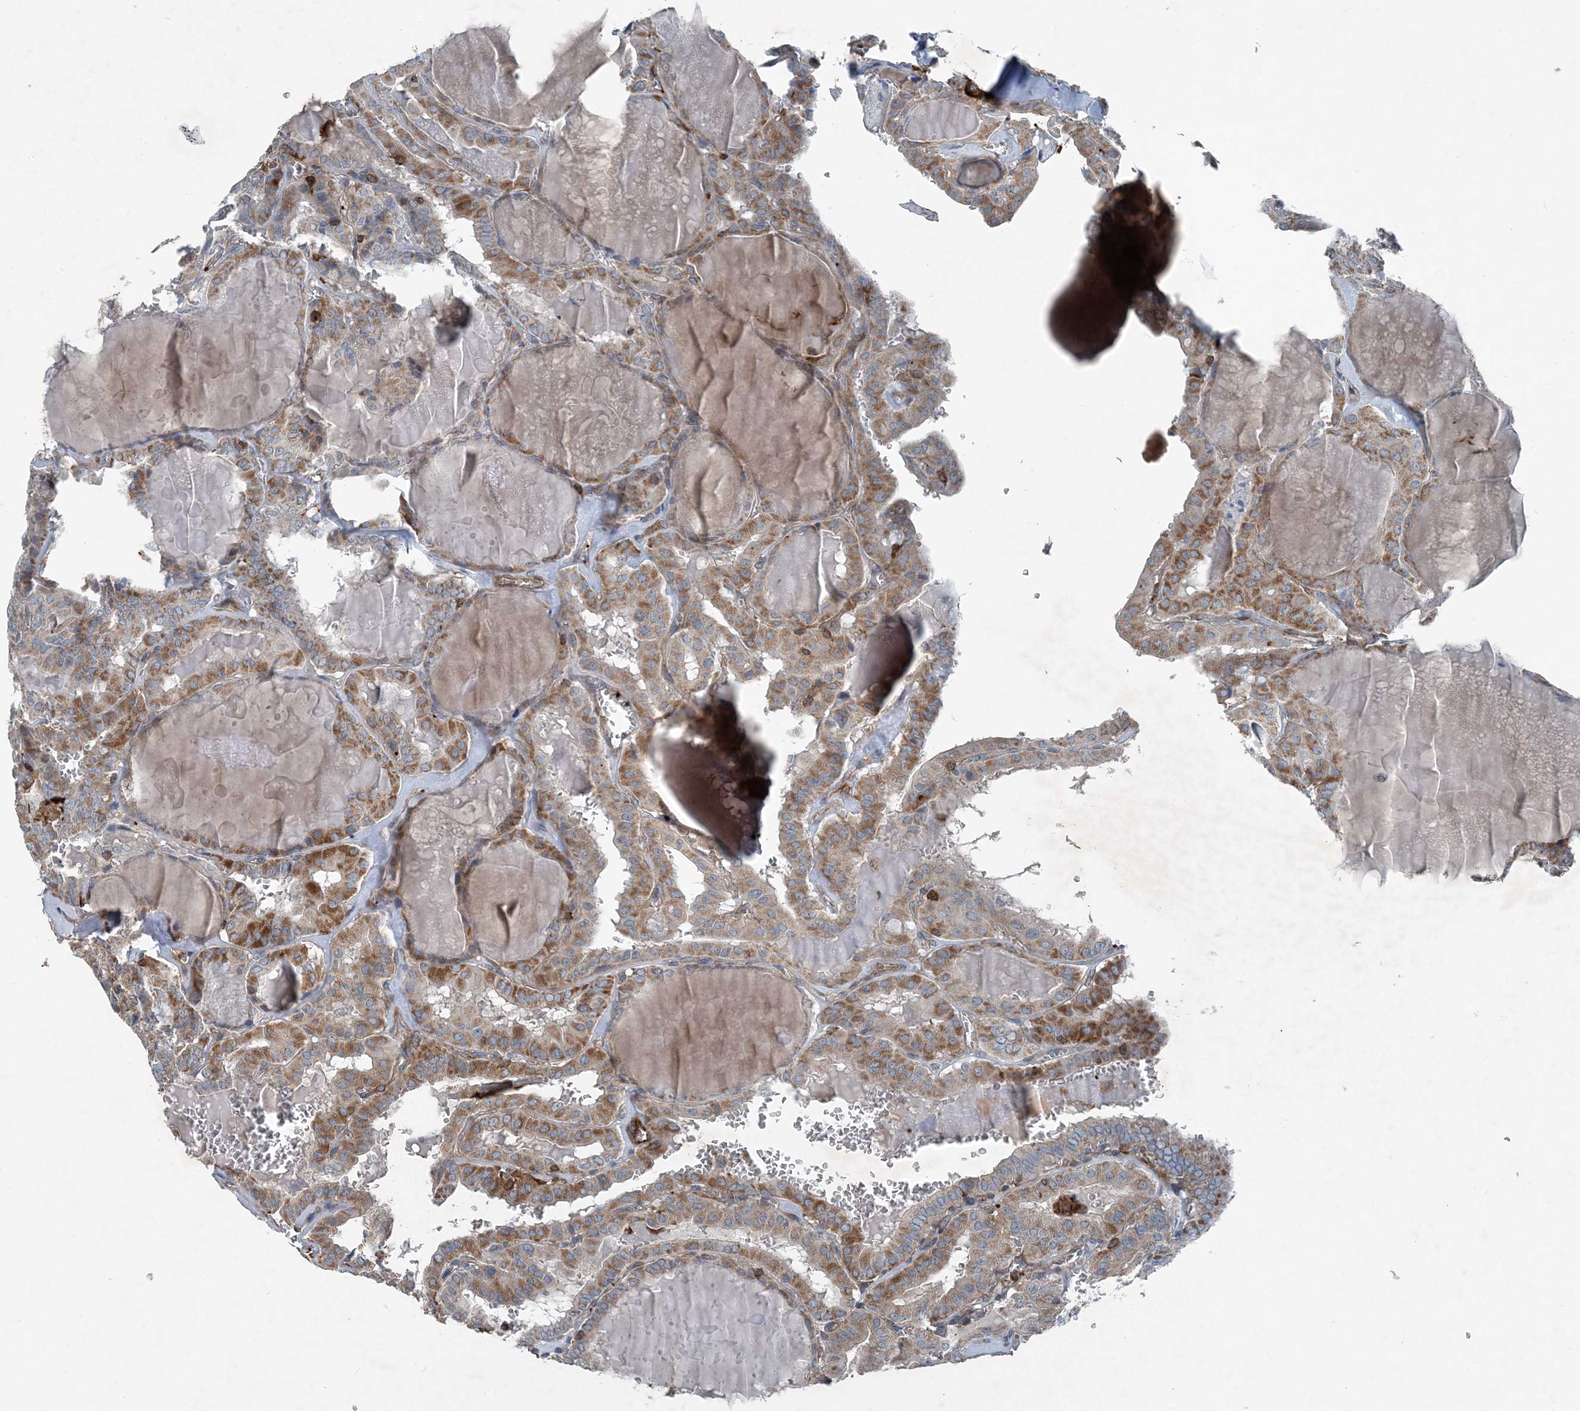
{"staining": {"intensity": "moderate", "quantity": ">75%", "location": "cytoplasmic/membranous"}, "tissue": "thyroid cancer", "cell_type": "Tumor cells", "image_type": "cancer", "snomed": [{"axis": "morphology", "description": "Papillary adenocarcinoma, NOS"}, {"axis": "topography", "description": "Thyroid gland"}], "caption": "IHC histopathology image of thyroid papillary adenocarcinoma stained for a protein (brown), which exhibits medium levels of moderate cytoplasmic/membranous expression in about >75% of tumor cells.", "gene": "DGUOK", "patient": {"sex": "male", "age": 52}}